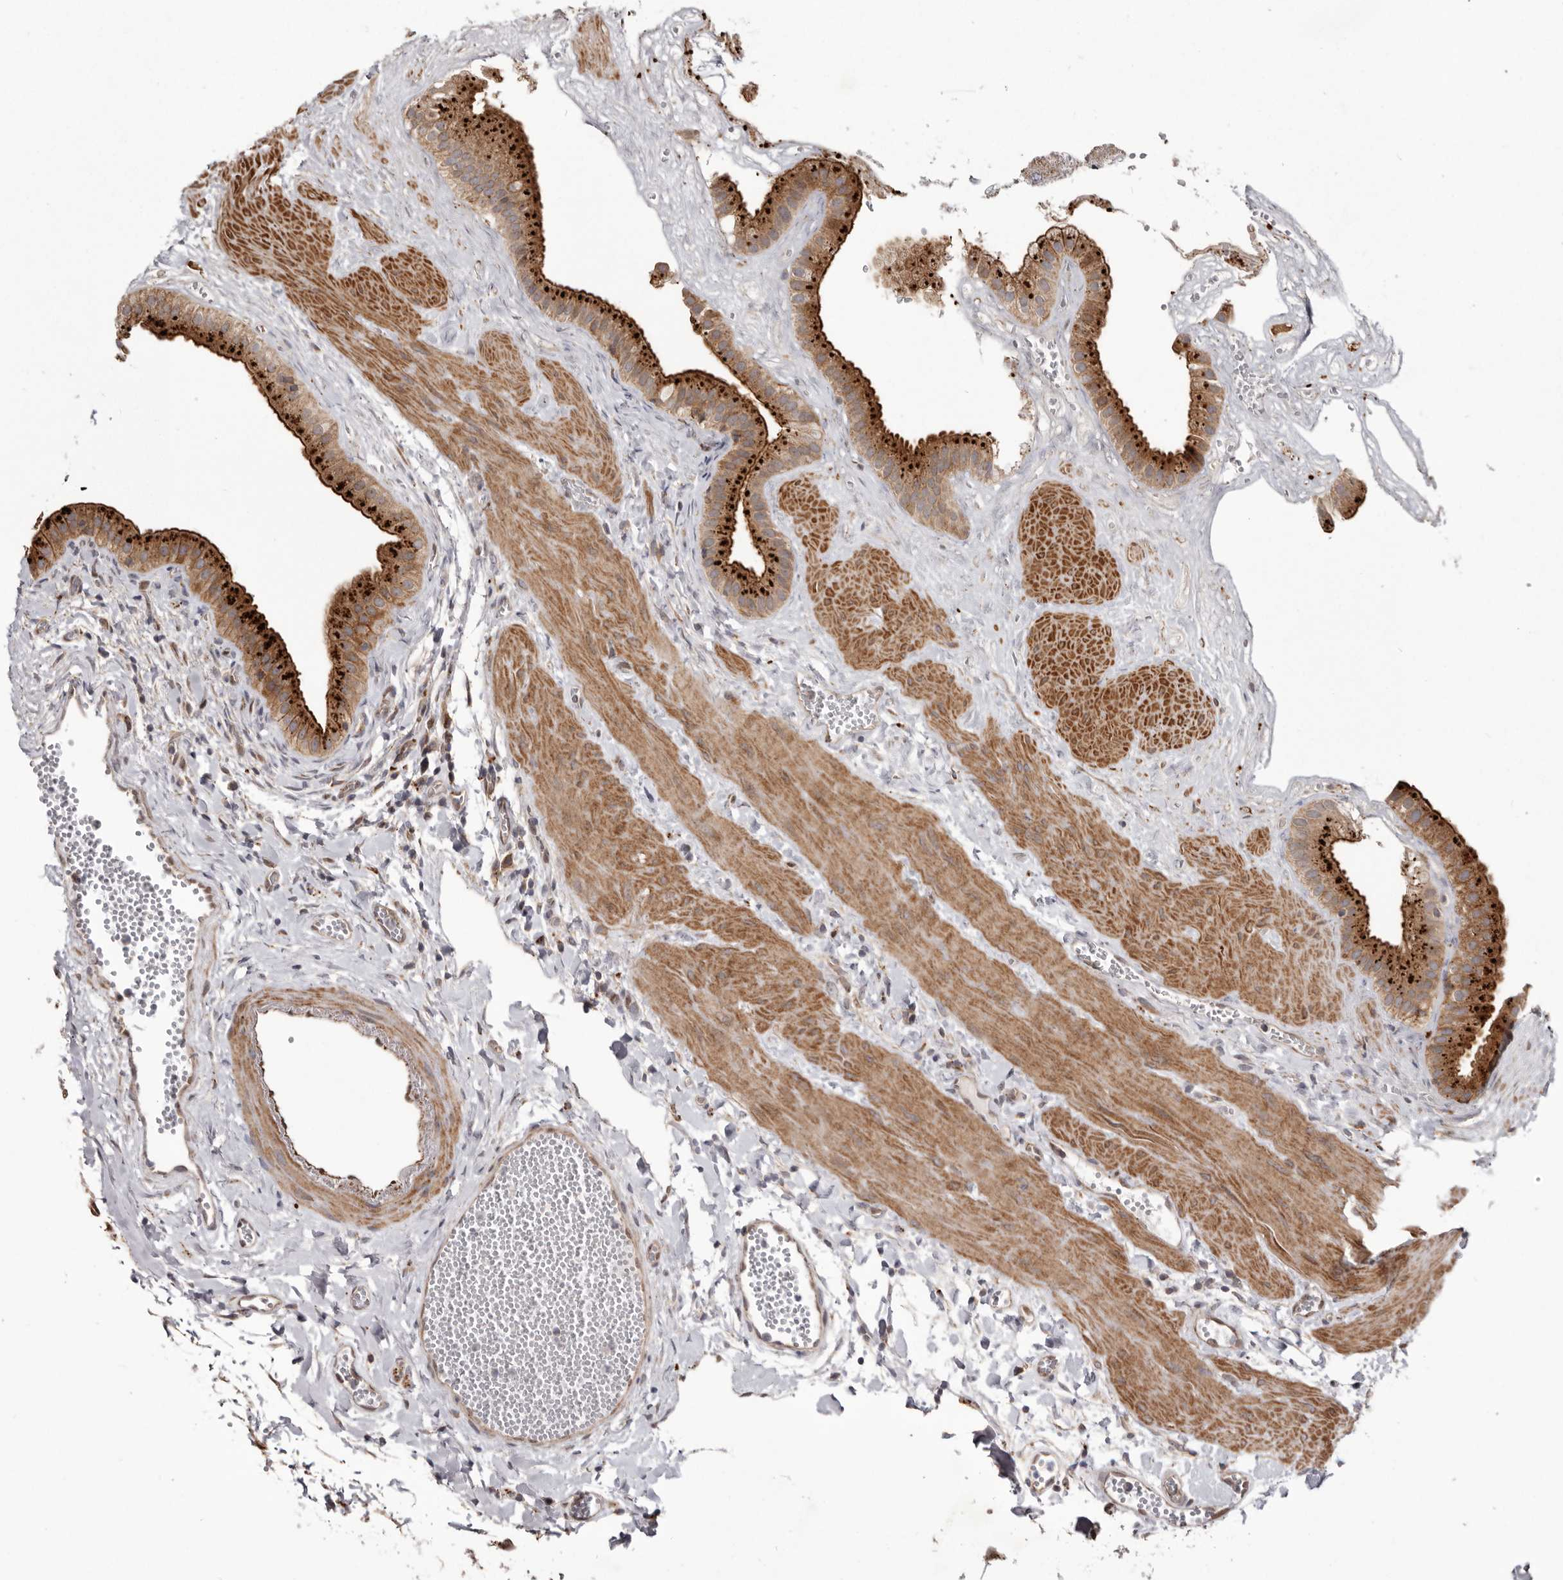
{"staining": {"intensity": "strong", "quantity": ">75%", "location": "cytoplasmic/membranous"}, "tissue": "gallbladder", "cell_type": "Glandular cells", "image_type": "normal", "snomed": [{"axis": "morphology", "description": "Normal tissue, NOS"}, {"axis": "topography", "description": "Gallbladder"}], "caption": "Immunohistochemical staining of normal human gallbladder exhibits >75% levels of strong cytoplasmic/membranous protein staining in approximately >75% of glandular cells. Immunohistochemistry (ihc) stains the protein in brown and the nuclei are stained blue.", "gene": "NUP43", "patient": {"sex": "male", "age": 55}}